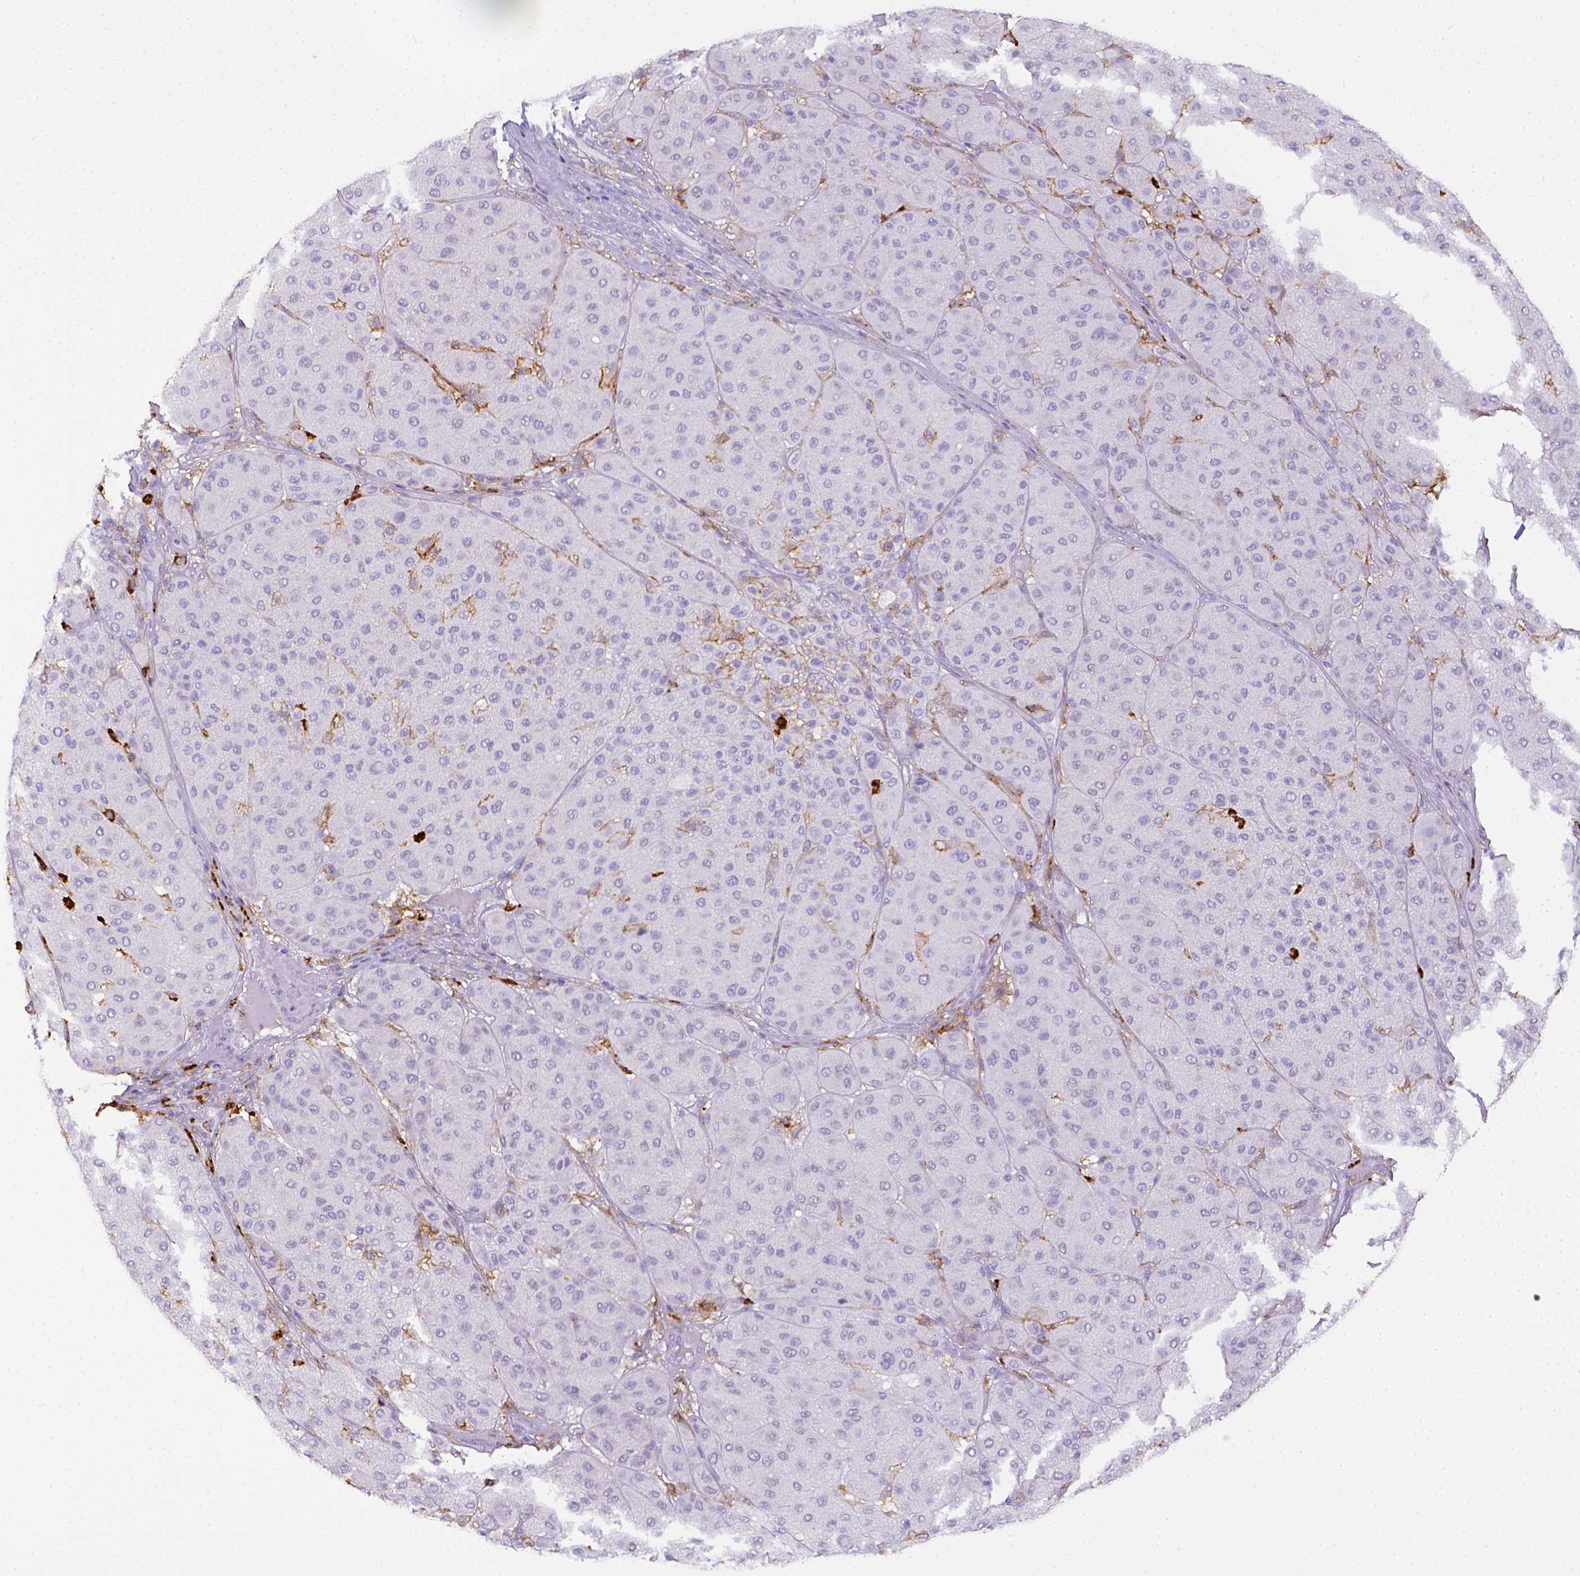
{"staining": {"intensity": "negative", "quantity": "none", "location": "none"}, "tissue": "melanoma", "cell_type": "Tumor cells", "image_type": "cancer", "snomed": [{"axis": "morphology", "description": "Malignant melanoma, Metastatic site"}, {"axis": "topography", "description": "Smooth muscle"}], "caption": "This is an immunohistochemistry (IHC) histopathology image of human malignant melanoma (metastatic site). There is no positivity in tumor cells.", "gene": "ITGAM", "patient": {"sex": "male", "age": 41}}